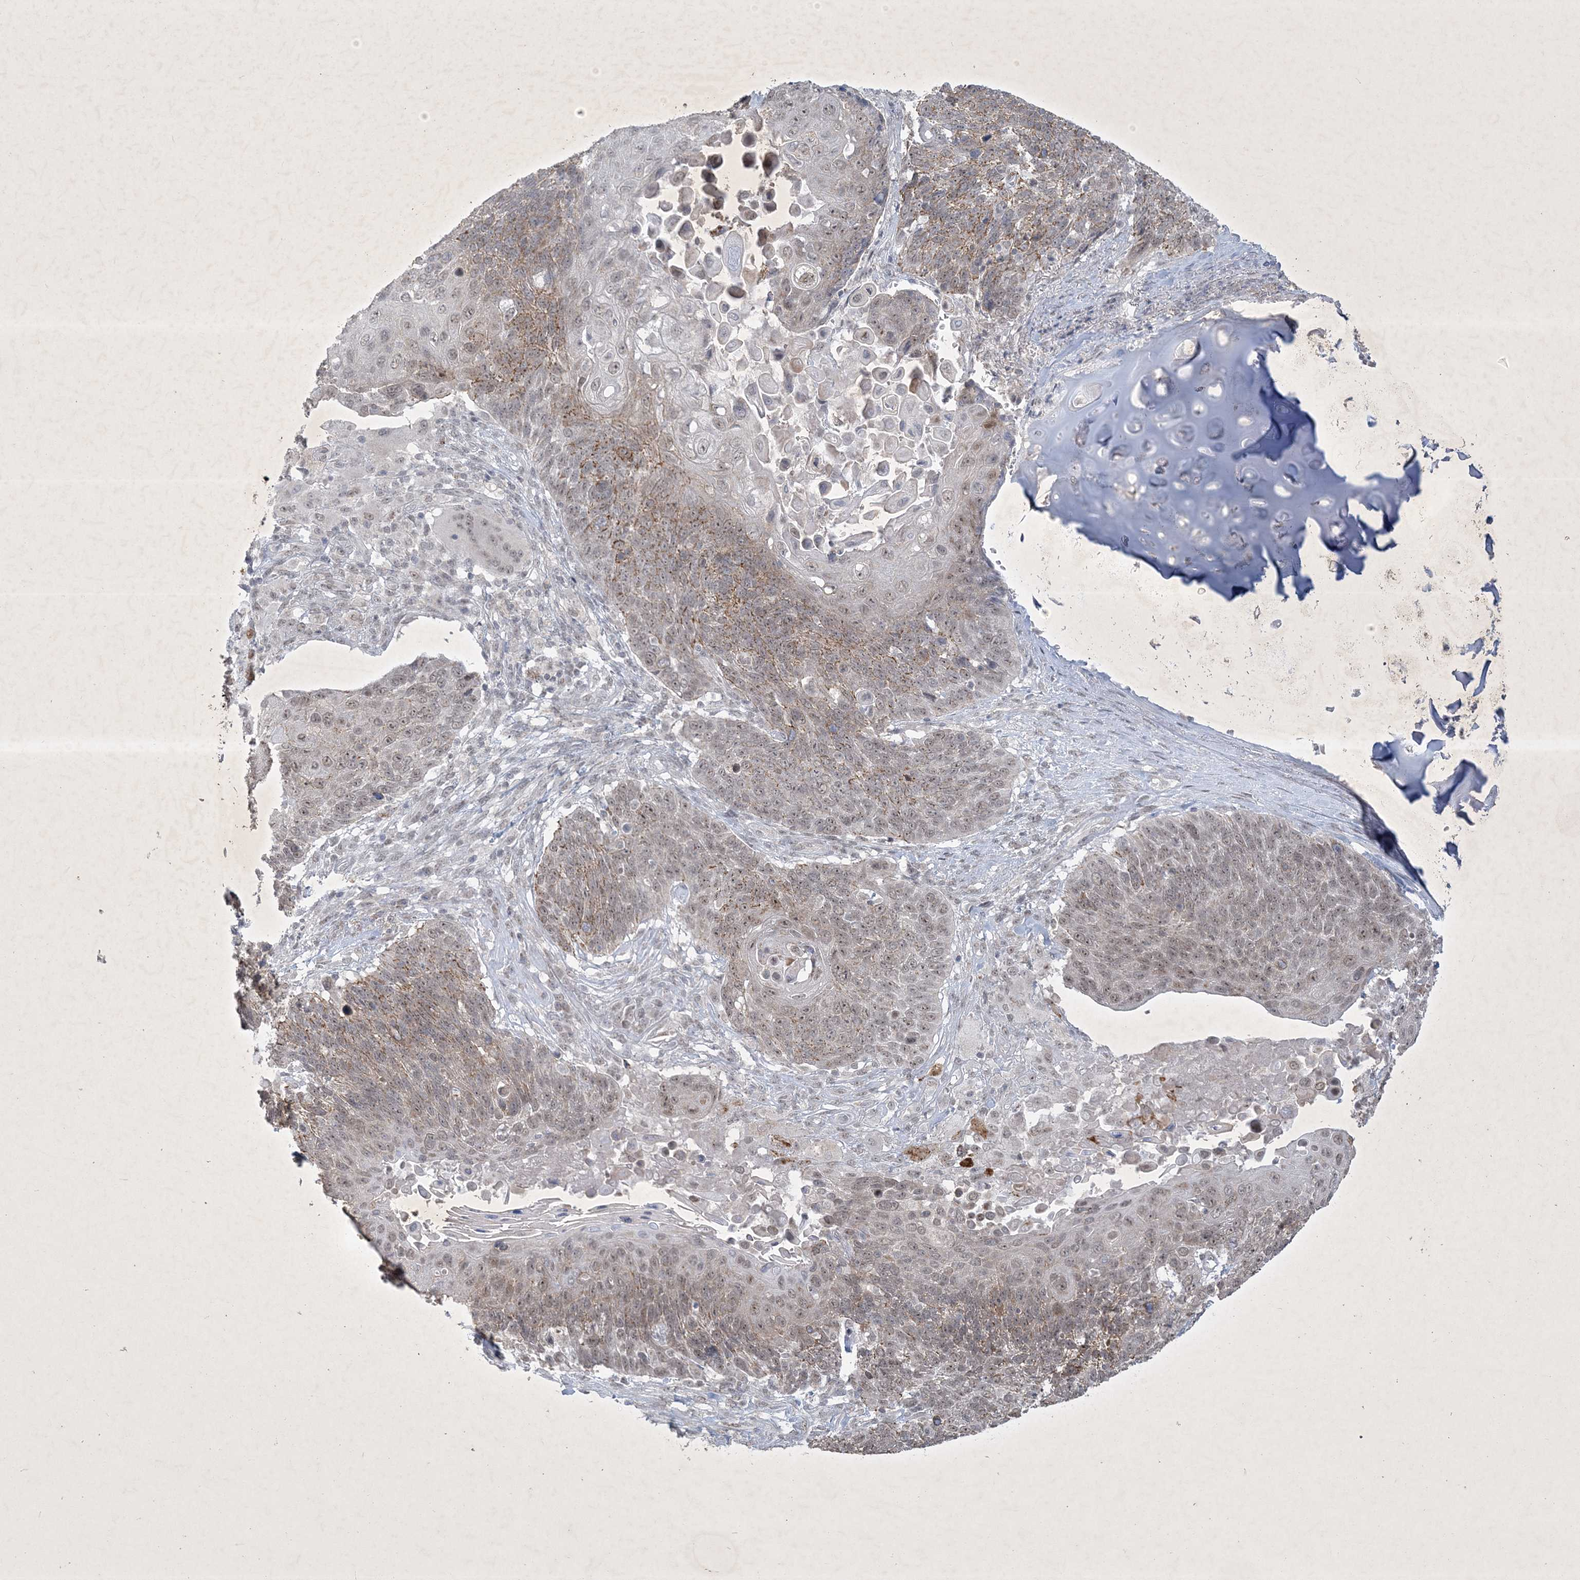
{"staining": {"intensity": "moderate", "quantity": ">75%", "location": "nuclear"}, "tissue": "lung cancer", "cell_type": "Tumor cells", "image_type": "cancer", "snomed": [{"axis": "morphology", "description": "Squamous cell carcinoma, NOS"}, {"axis": "topography", "description": "Lung"}], "caption": "Moderate nuclear staining is seen in about >75% of tumor cells in squamous cell carcinoma (lung). The protein of interest is stained brown, and the nuclei are stained in blue (DAB (3,3'-diaminobenzidine) IHC with brightfield microscopy, high magnification).", "gene": "ZBTB9", "patient": {"sex": "male", "age": 66}}